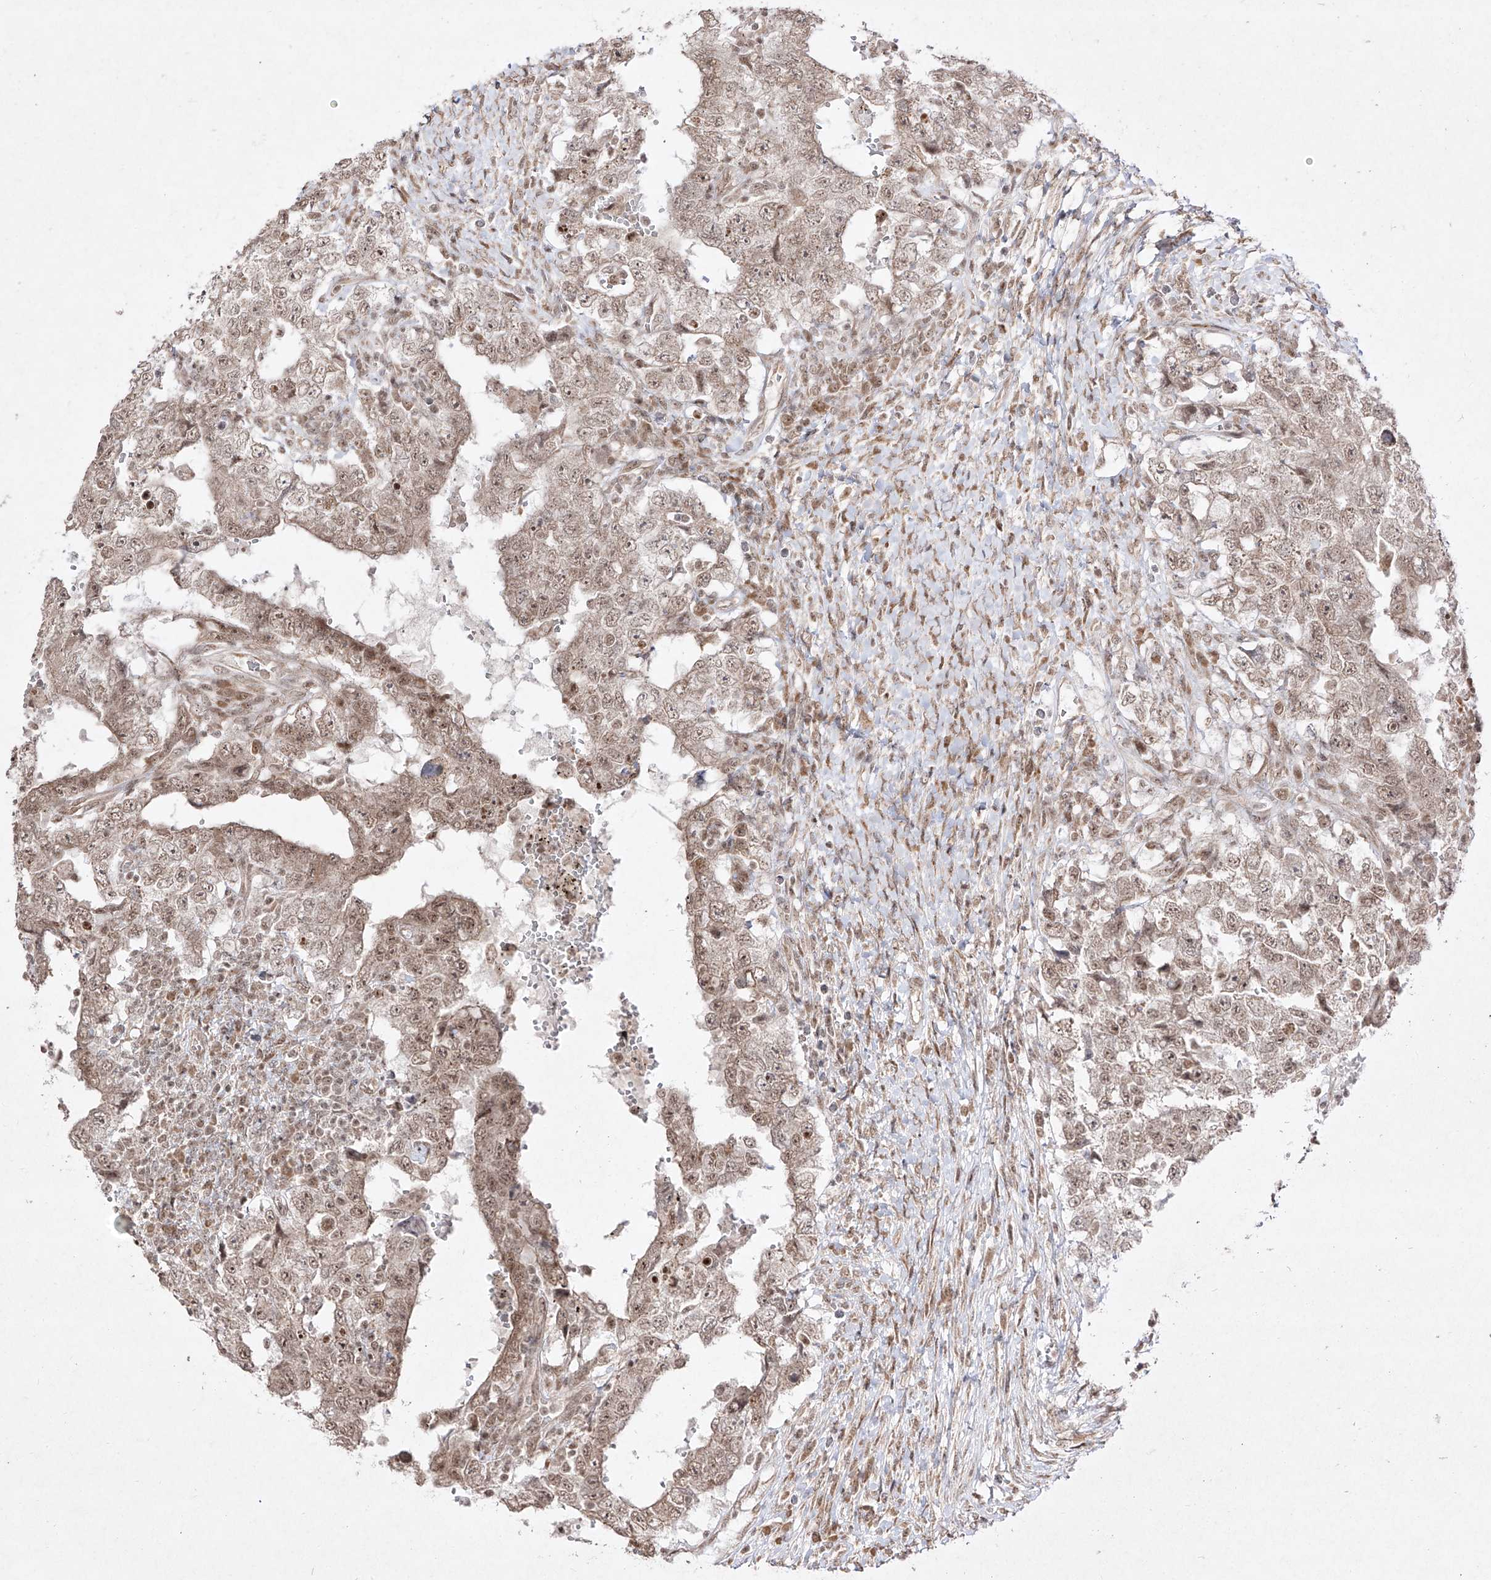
{"staining": {"intensity": "moderate", "quantity": ">75%", "location": "nuclear"}, "tissue": "testis cancer", "cell_type": "Tumor cells", "image_type": "cancer", "snomed": [{"axis": "morphology", "description": "Carcinoma, Embryonal, NOS"}, {"axis": "topography", "description": "Testis"}], "caption": "Protein analysis of embryonal carcinoma (testis) tissue displays moderate nuclear staining in about >75% of tumor cells. The staining is performed using DAB brown chromogen to label protein expression. The nuclei are counter-stained blue using hematoxylin.", "gene": "SNRNP27", "patient": {"sex": "male", "age": 26}}